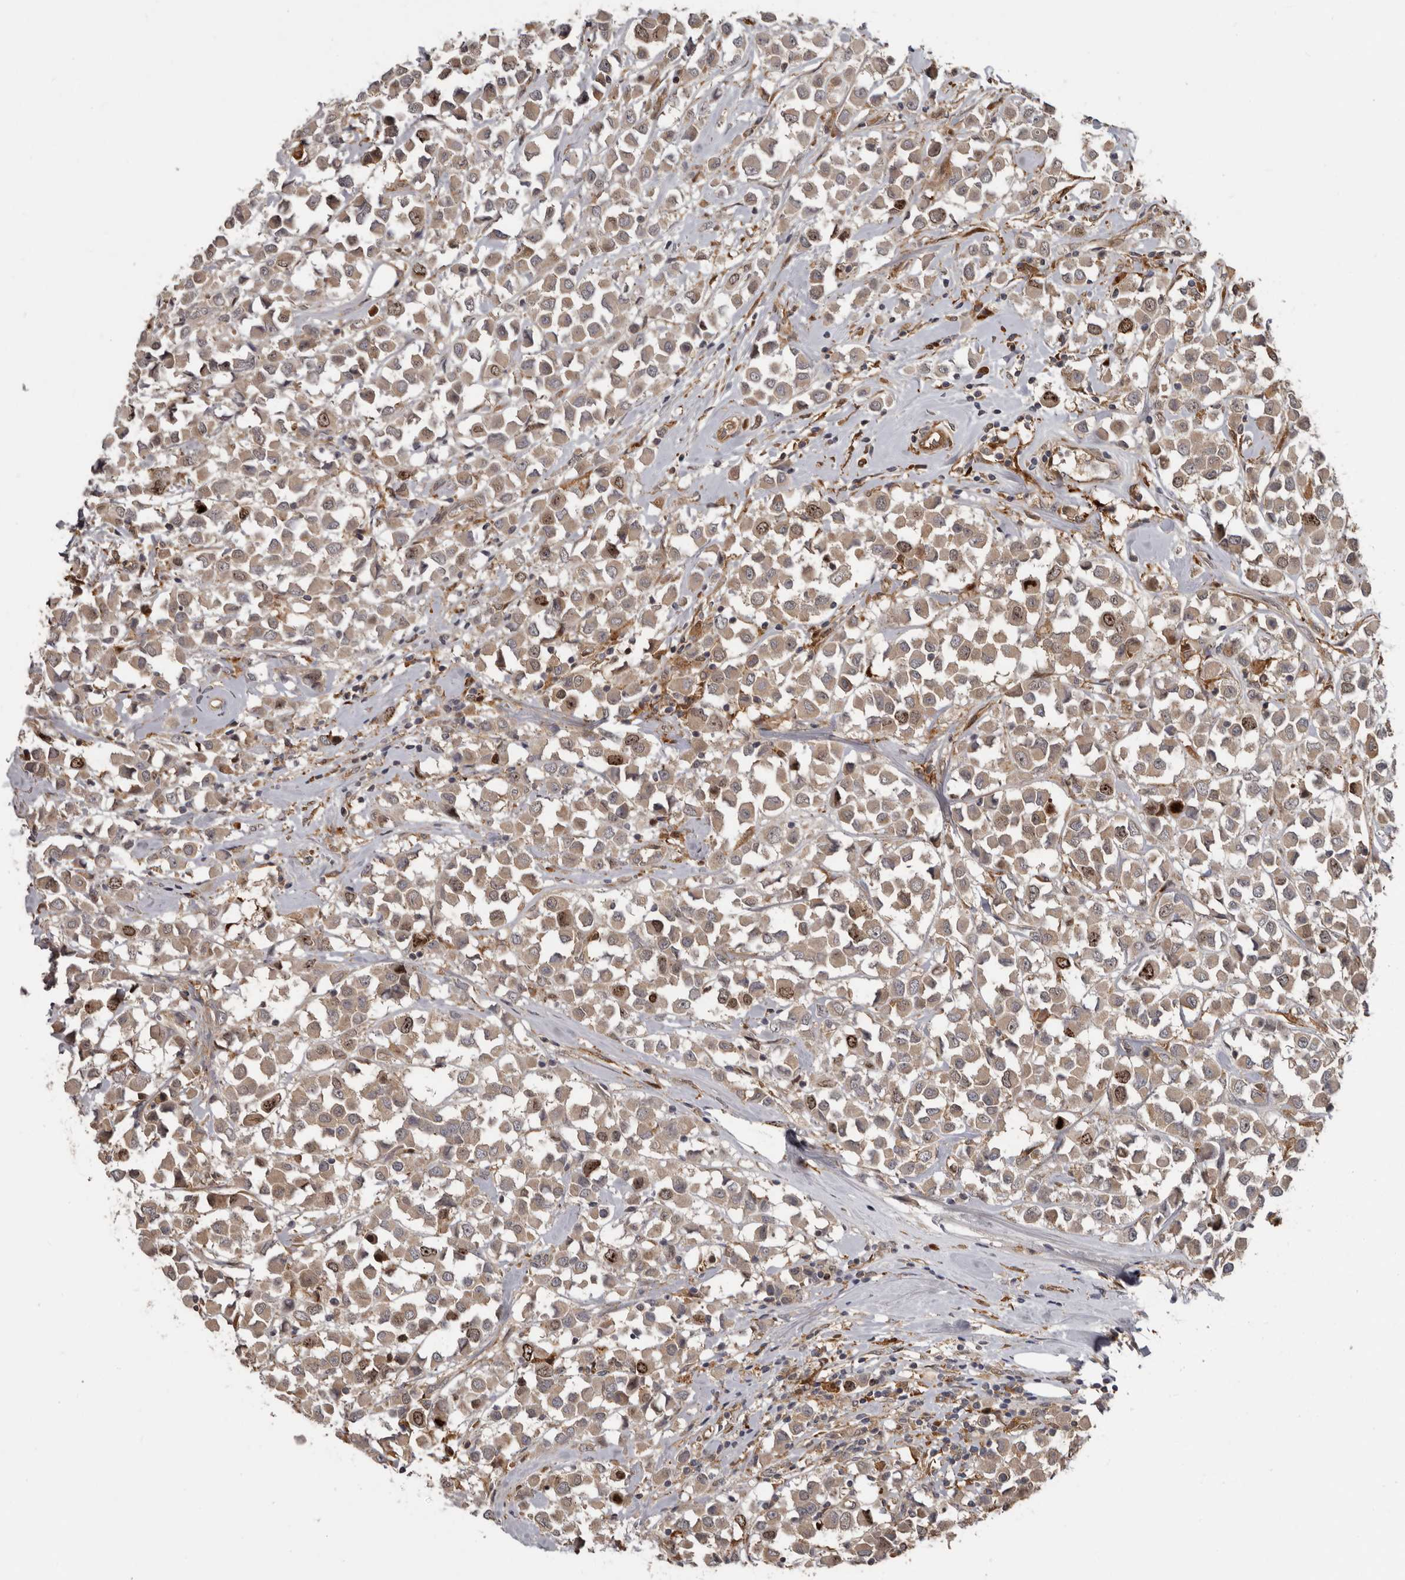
{"staining": {"intensity": "moderate", "quantity": "25%-75%", "location": "cytoplasmic/membranous,nuclear"}, "tissue": "breast cancer", "cell_type": "Tumor cells", "image_type": "cancer", "snomed": [{"axis": "morphology", "description": "Duct carcinoma"}, {"axis": "topography", "description": "Breast"}], "caption": "Immunohistochemistry micrograph of neoplastic tissue: breast cancer (infiltrating ductal carcinoma) stained using immunohistochemistry shows medium levels of moderate protein expression localized specifically in the cytoplasmic/membranous and nuclear of tumor cells, appearing as a cytoplasmic/membranous and nuclear brown color.", "gene": "CDCA8", "patient": {"sex": "female", "age": 61}}